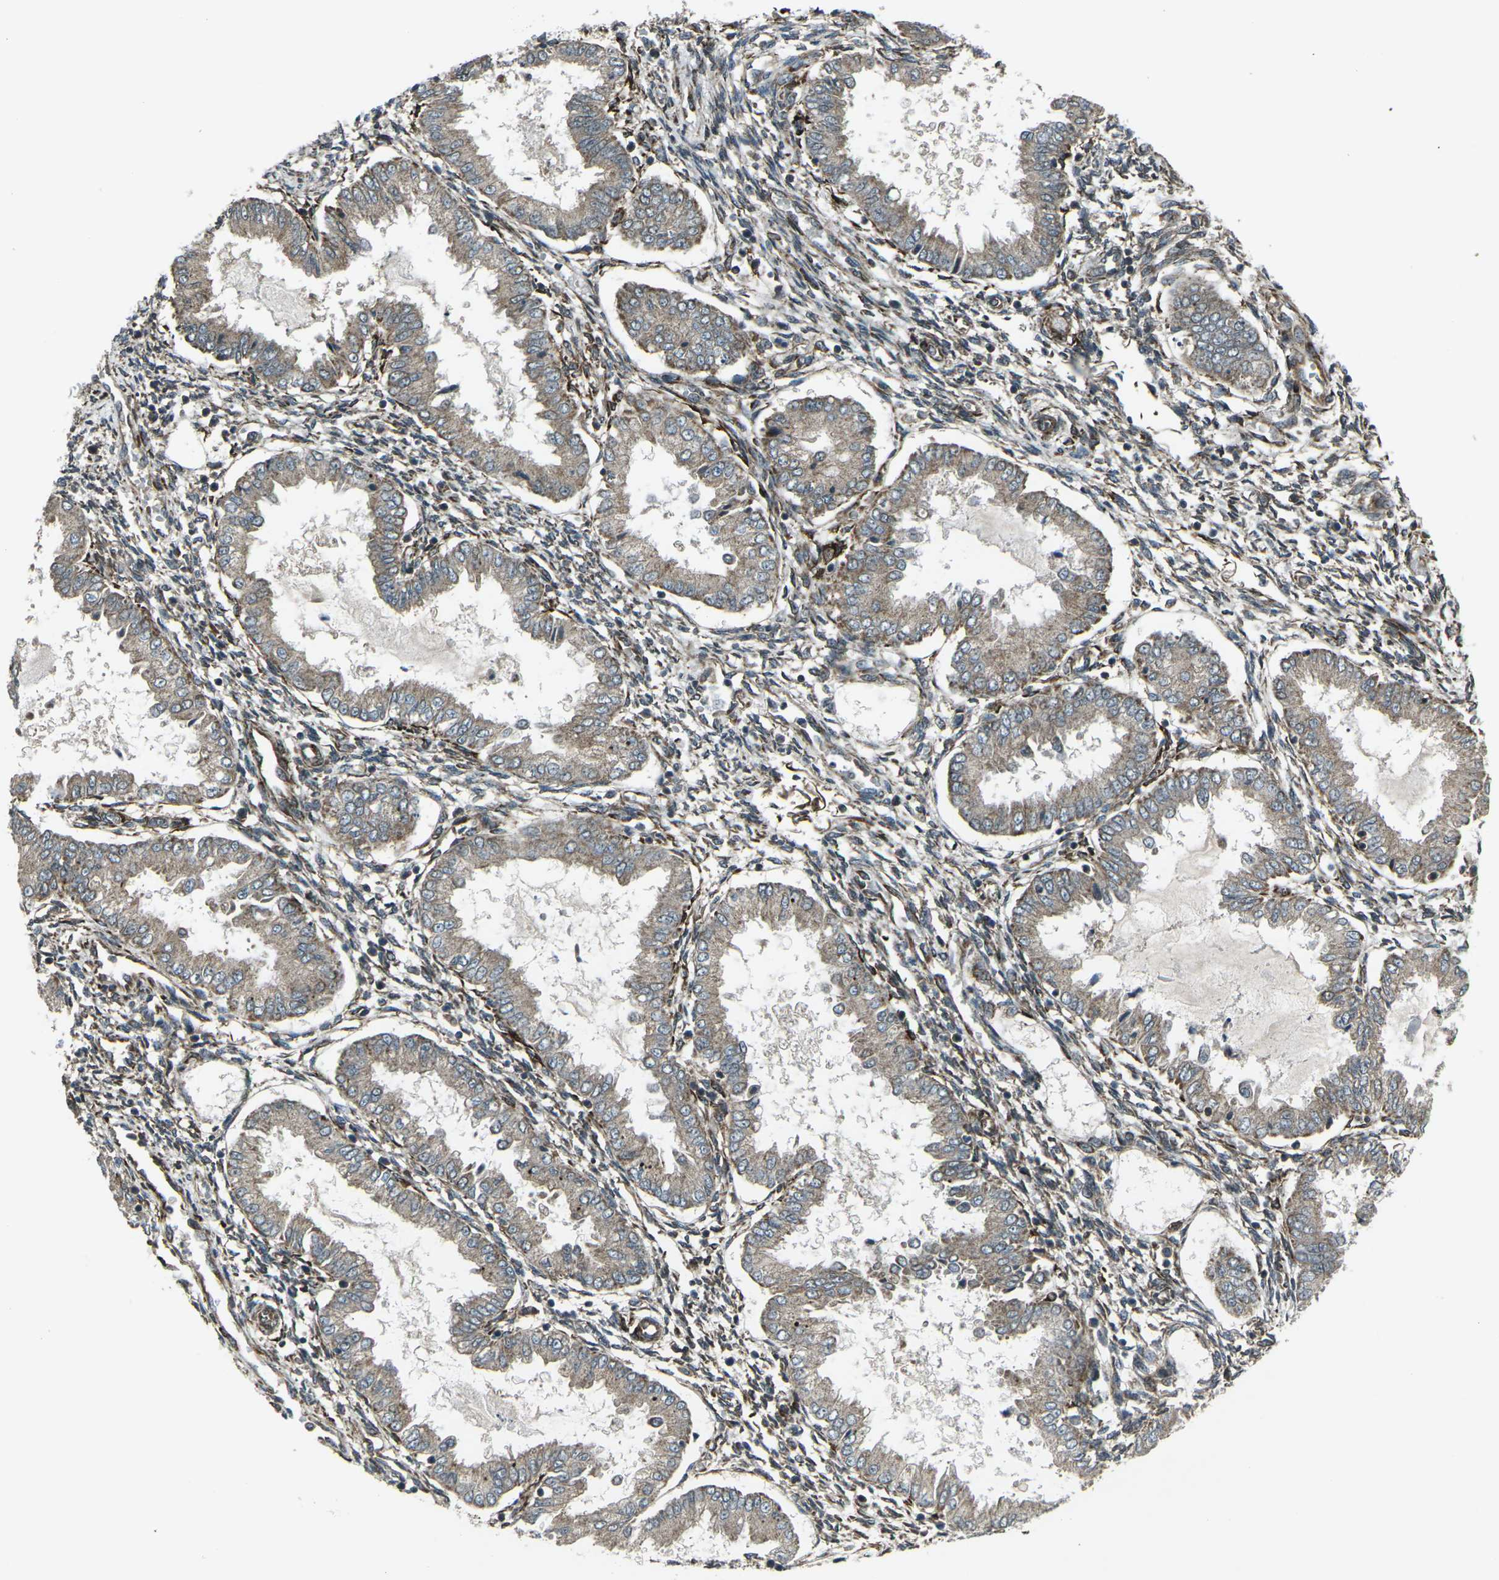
{"staining": {"intensity": "strong", "quantity": "25%-75%", "location": "cytoplasmic/membranous"}, "tissue": "endometrium", "cell_type": "Cells in endometrial stroma", "image_type": "normal", "snomed": [{"axis": "morphology", "description": "Normal tissue, NOS"}, {"axis": "topography", "description": "Endometrium"}], "caption": "Human endometrium stained with a brown dye reveals strong cytoplasmic/membranous positive expression in approximately 25%-75% of cells in endometrial stroma.", "gene": "LSMEM1", "patient": {"sex": "female", "age": 33}}